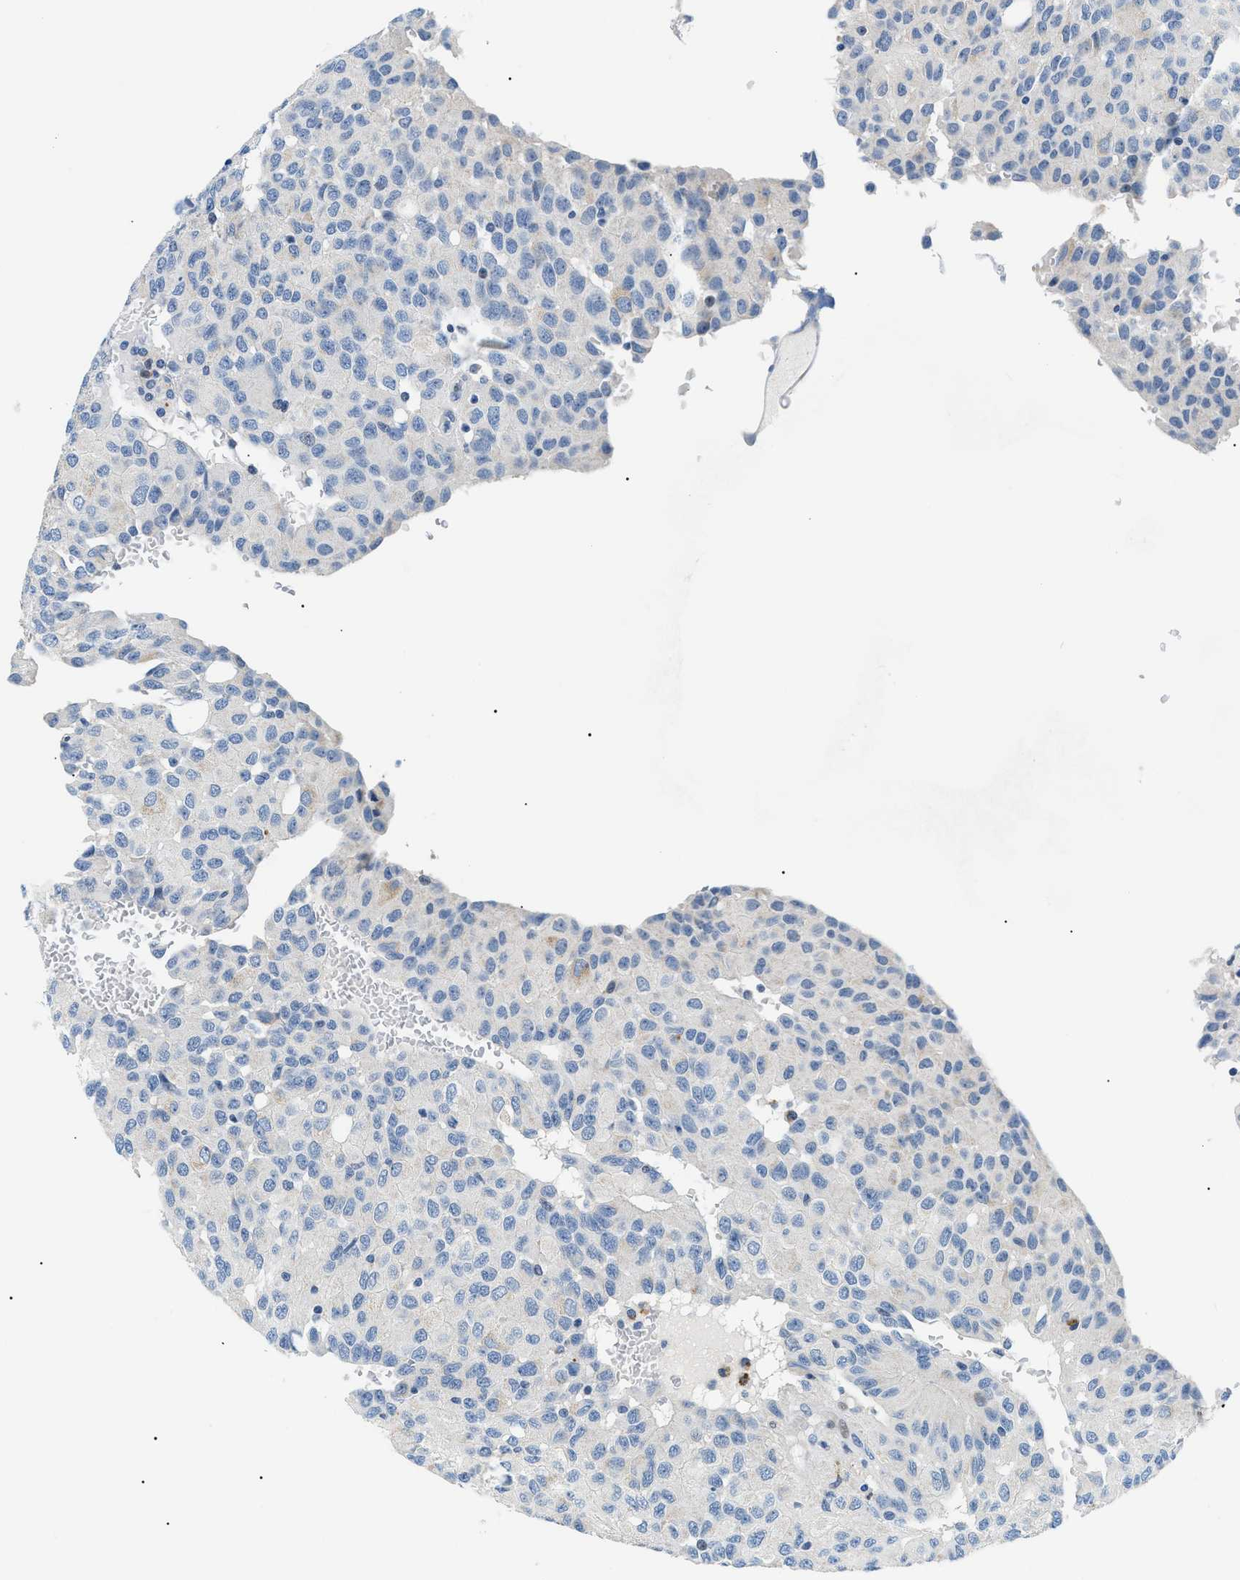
{"staining": {"intensity": "negative", "quantity": "none", "location": "none"}, "tissue": "glioma", "cell_type": "Tumor cells", "image_type": "cancer", "snomed": [{"axis": "morphology", "description": "Glioma, malignant, High grade"}, {"axis": "topography", "description": "Brain"}], "caption": "Tumor cells show no significant expression in glioma. (DAB (3,3'-diaminobenzidine) immunohistochemistry, high magnification).", "gene": "SMARCC1", "patient": {"sex": "male", "age": 32}}